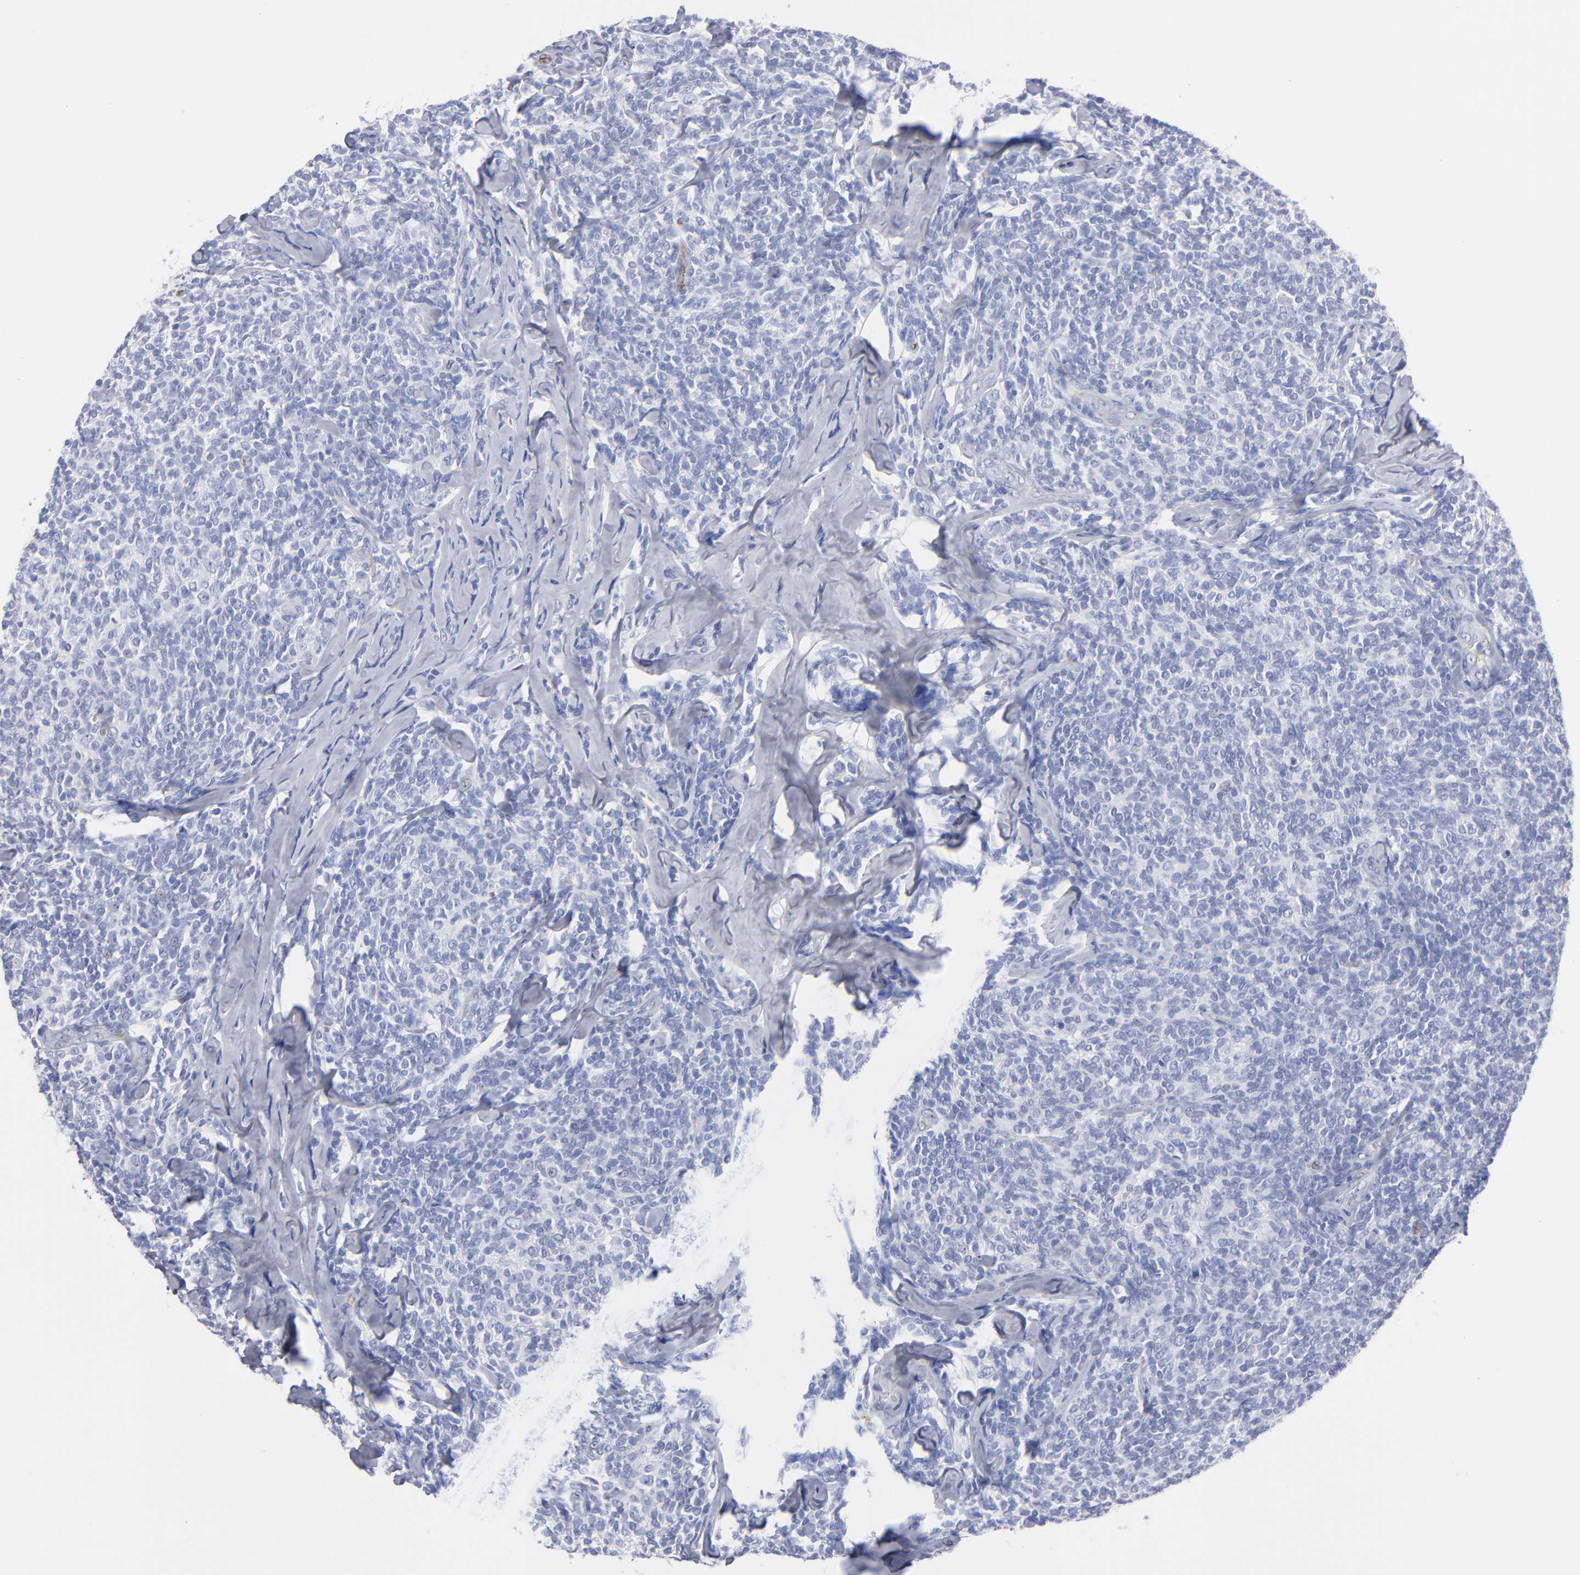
{"staining": {"intensity": "negative", "quantity": "none", "location": "none"}, "tissue": "lymphoma", "cell_type": "Tumor cells", "image_type": "cancer", "snomed": [{"axis": "morphology", "description": "Malignant lymphoma, non-Hodgkin's type, Low grade"}, {"axis": "topography", "description": "Lymph node"}], "caption": "Lymphoma was stained to show a protein in brown. There is no significant expression in tumor cells.", "gene": "TM4SF1", "patient": {"sex": "female", "age": 56}}